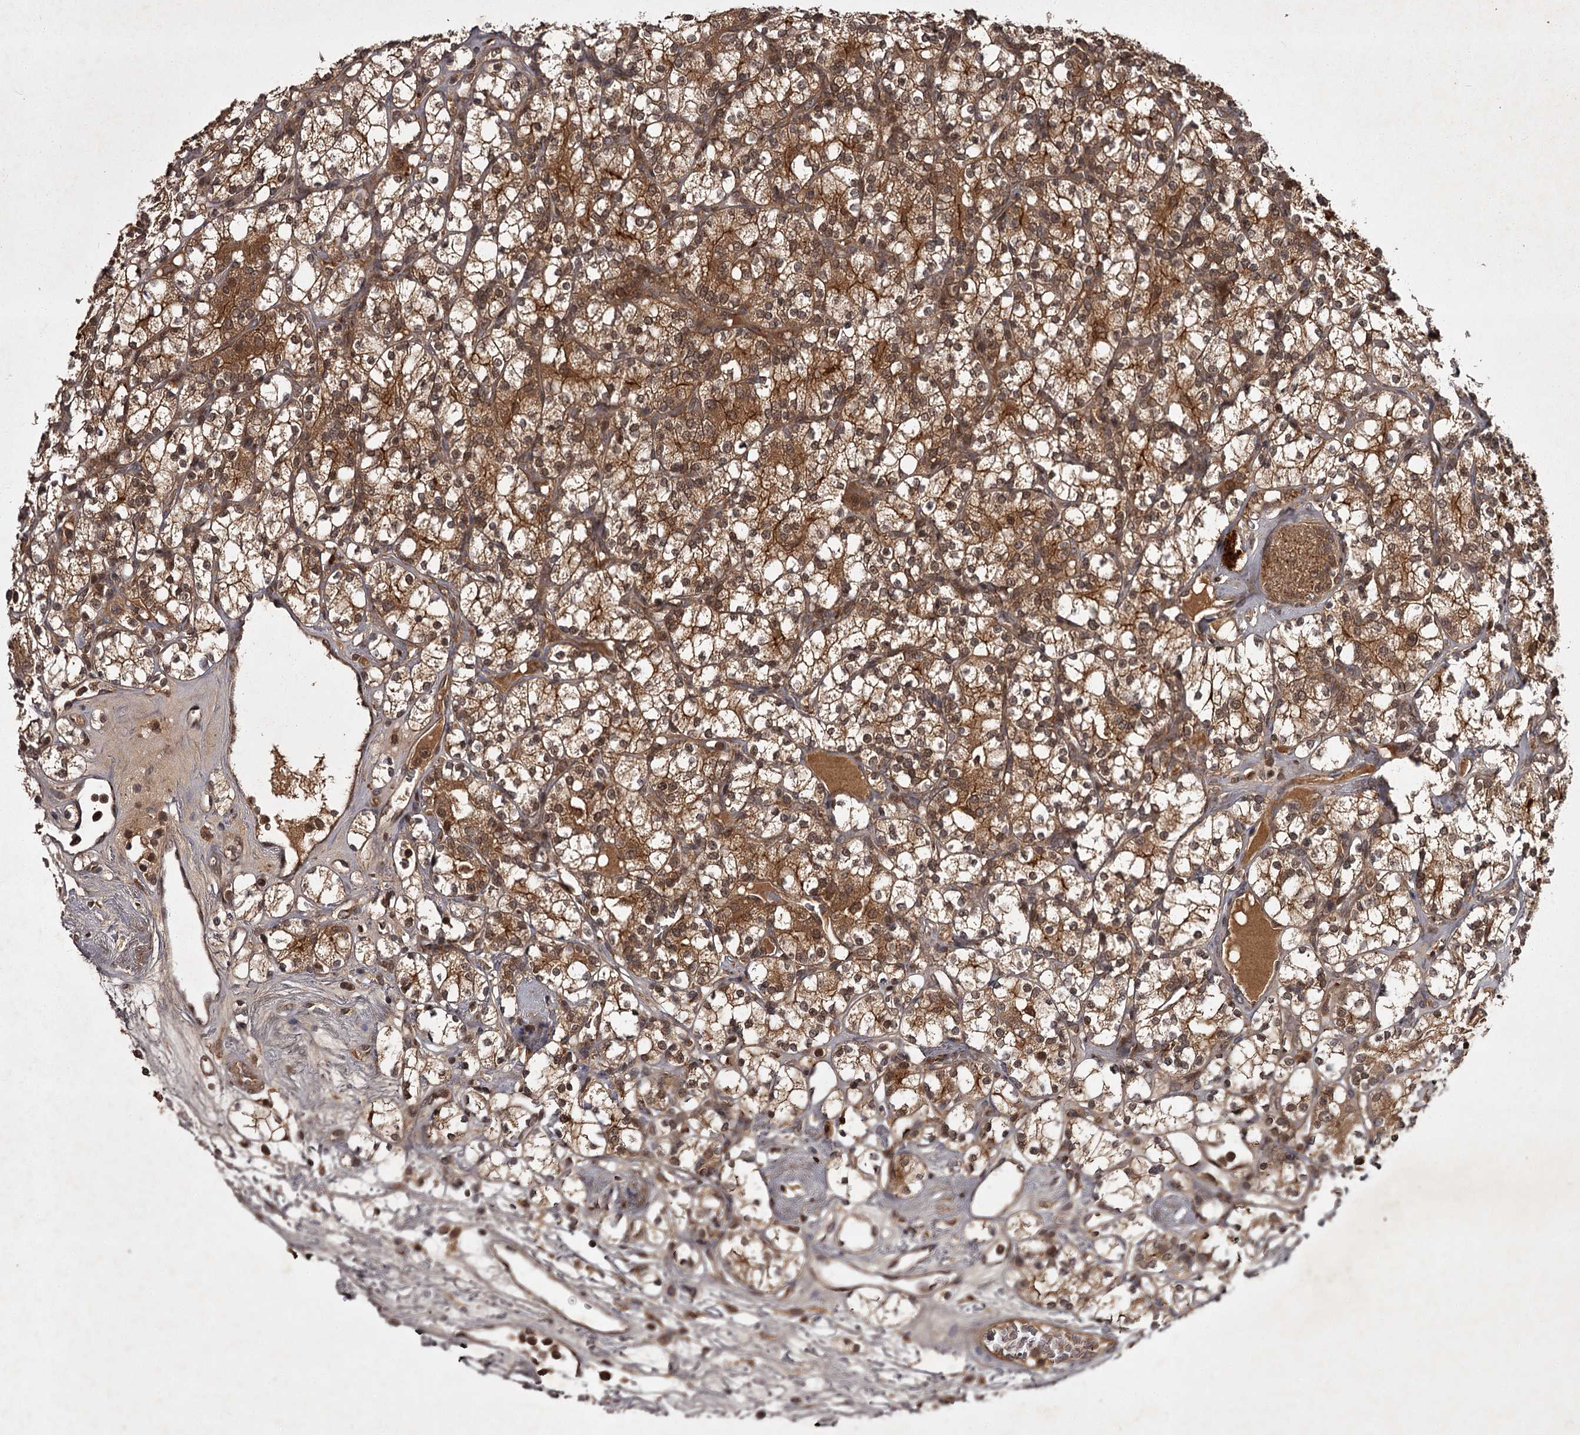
{"staining": {"intensity": "strong", "quantity": ">75%", "location": "cytoplasmic/membranous"}, "tissue": "renal cancer", "cell_type": "Tumor cells", "image_type": "cancer", "snomed": [{"axis": "morphology", "description": "Adenocarcinoma, NOS"}, {"axis": "topography", "description": "Kidney"}], "caption": "The immunohistochemical stain labels strong cytoplasmic/membranous staining in tumor cells of renal adenocarcinoma tissue.", "gene": "TBC1D23", "patient": {"sex": "male", "age": 77}}